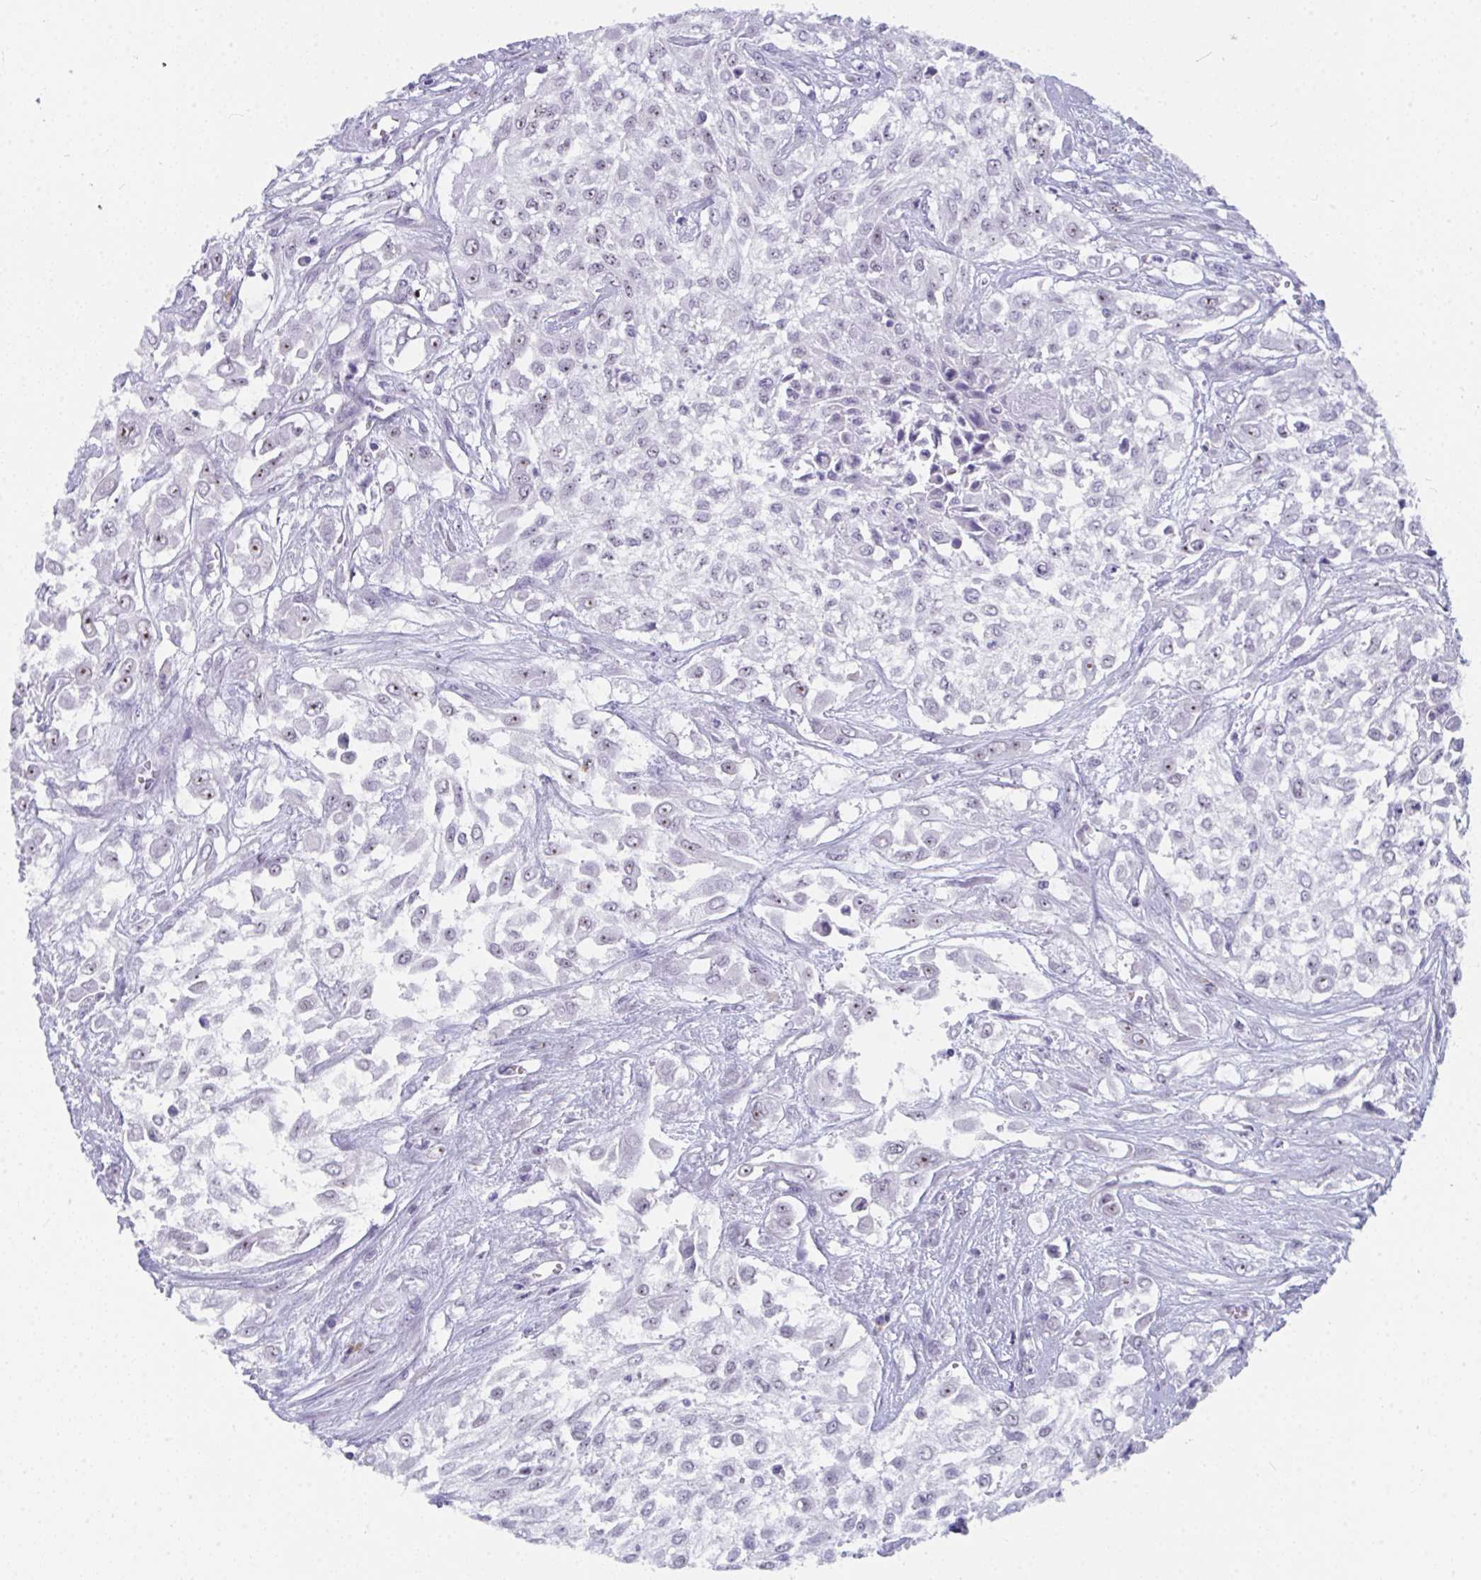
{"staining": {"intensity": "negative", "quantity": "none", "location": "none"}, "tissue": "urothelial cancer", "cell_type": "Tumor cells", "image_type": "cancer", "snomed": [{"axis": "morphology", "description": "Urothelial carcinoma, High grade"}, {"axis": "topography", "description": "Urinary bladder"}], "caption": "Immunohistochemistry micrograph of neoplastic tissue: human urothelial carcinoma (high-grade) stained with DAB (3,3'-diaminobenzidine) displays no significant protein staining in tumor cells. (DAB (3,3'-diaminobenzidine) immunohistochemistry (IHC) visualized using brightfield microscopy, high magnification).", "gene": "CDK13", "patient": {"sex": "male", "age": 57}}